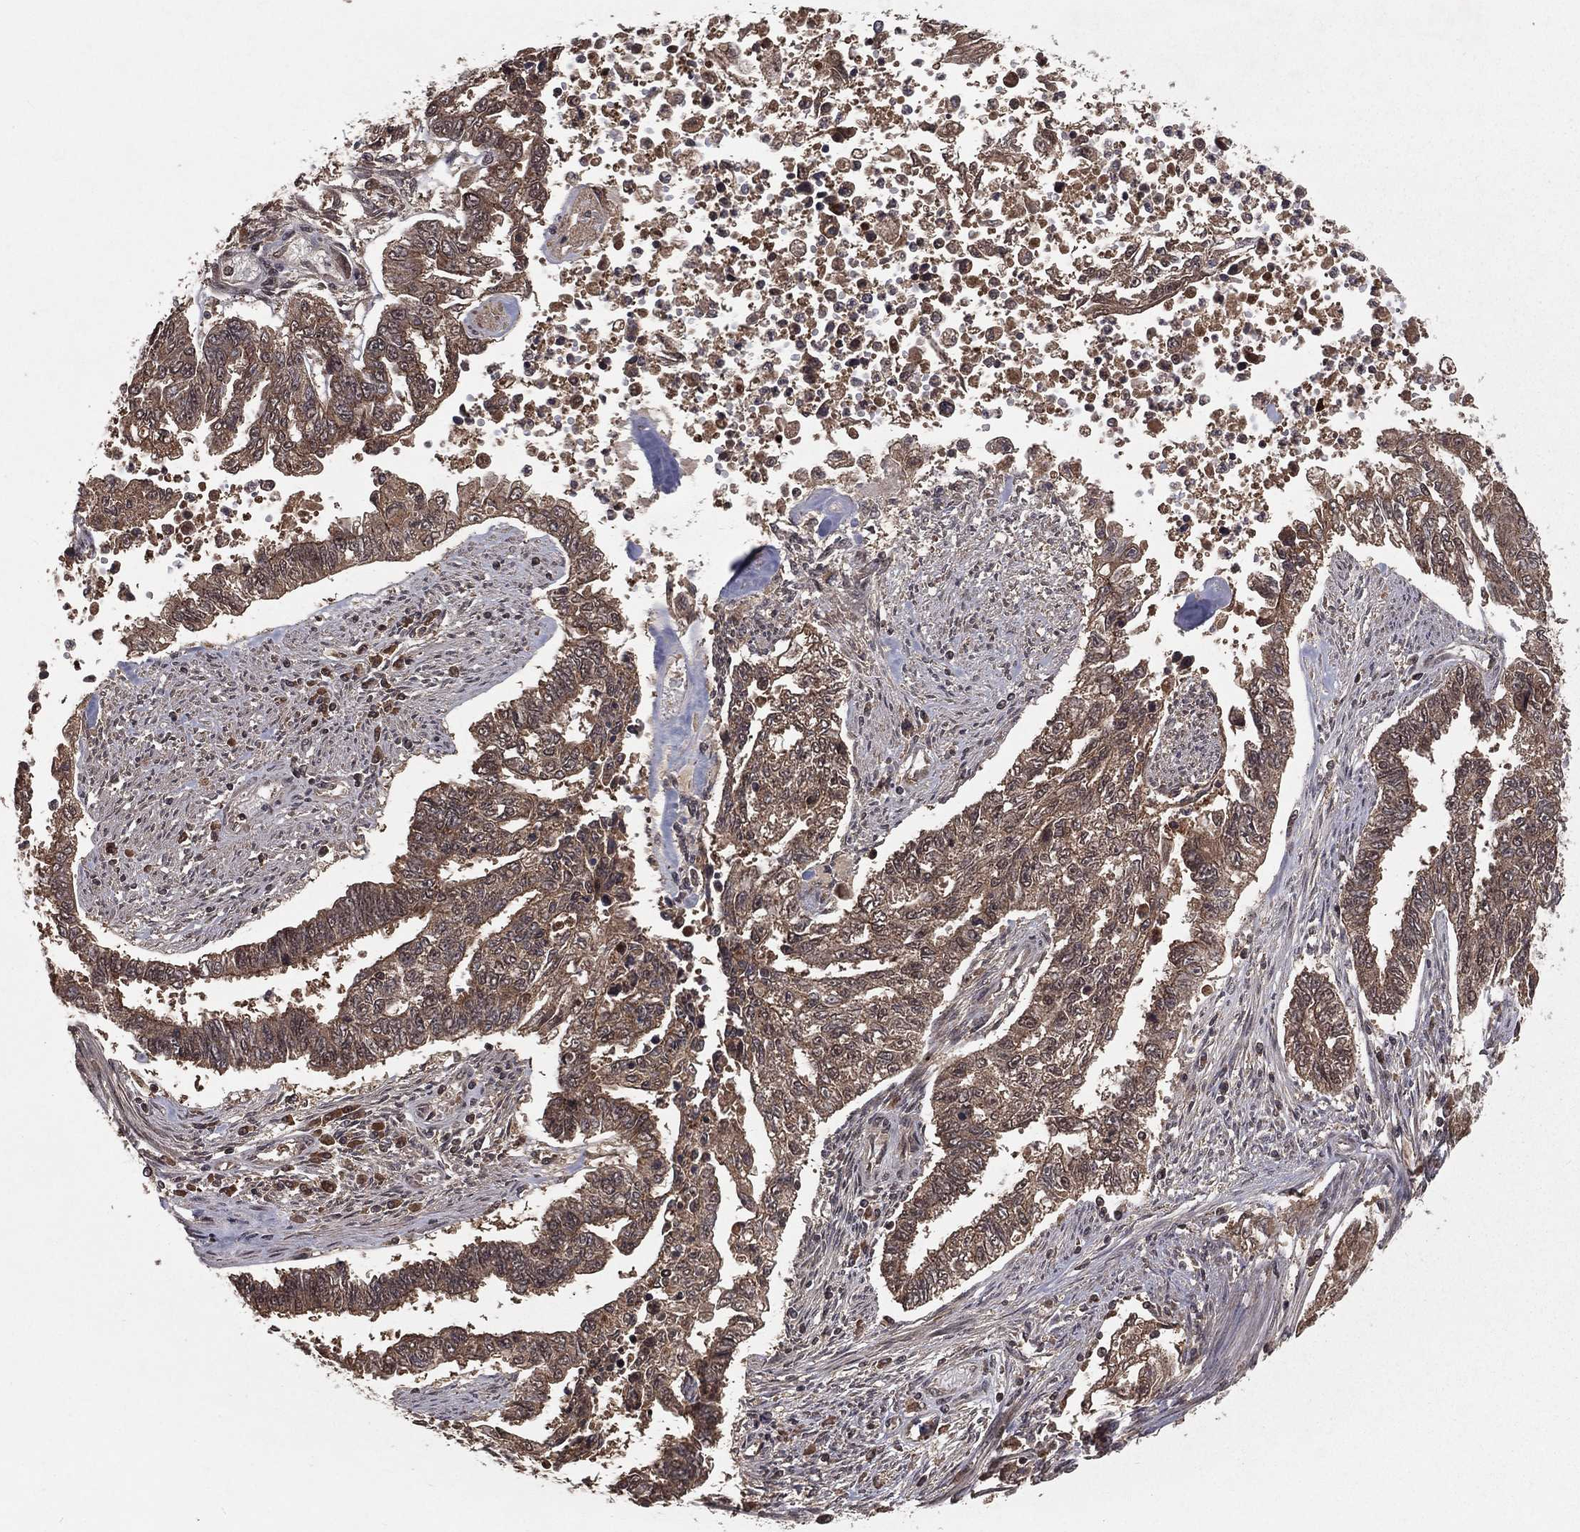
{"staining": {"intensity": "moderate", "quantity": ">75%", "location": "cytoplasmic/membranous"}, "tissue": "endometrial cancer", "cell_type": "Tumor cells", "image_type": "cancer", "snomed": [{"axis": "morphology", "description": "Adenocarcinoma, NOS"}, {"axis": "topography", "description": "Uterus"}], "caption": "Moderate cytoplasmic/membranous expression is seen in approximately >75% of tumor cells in endometrial adenocarcinoma.", "gene": "ZDHHC15", "patient": {"sex": "female", "age": 59}}